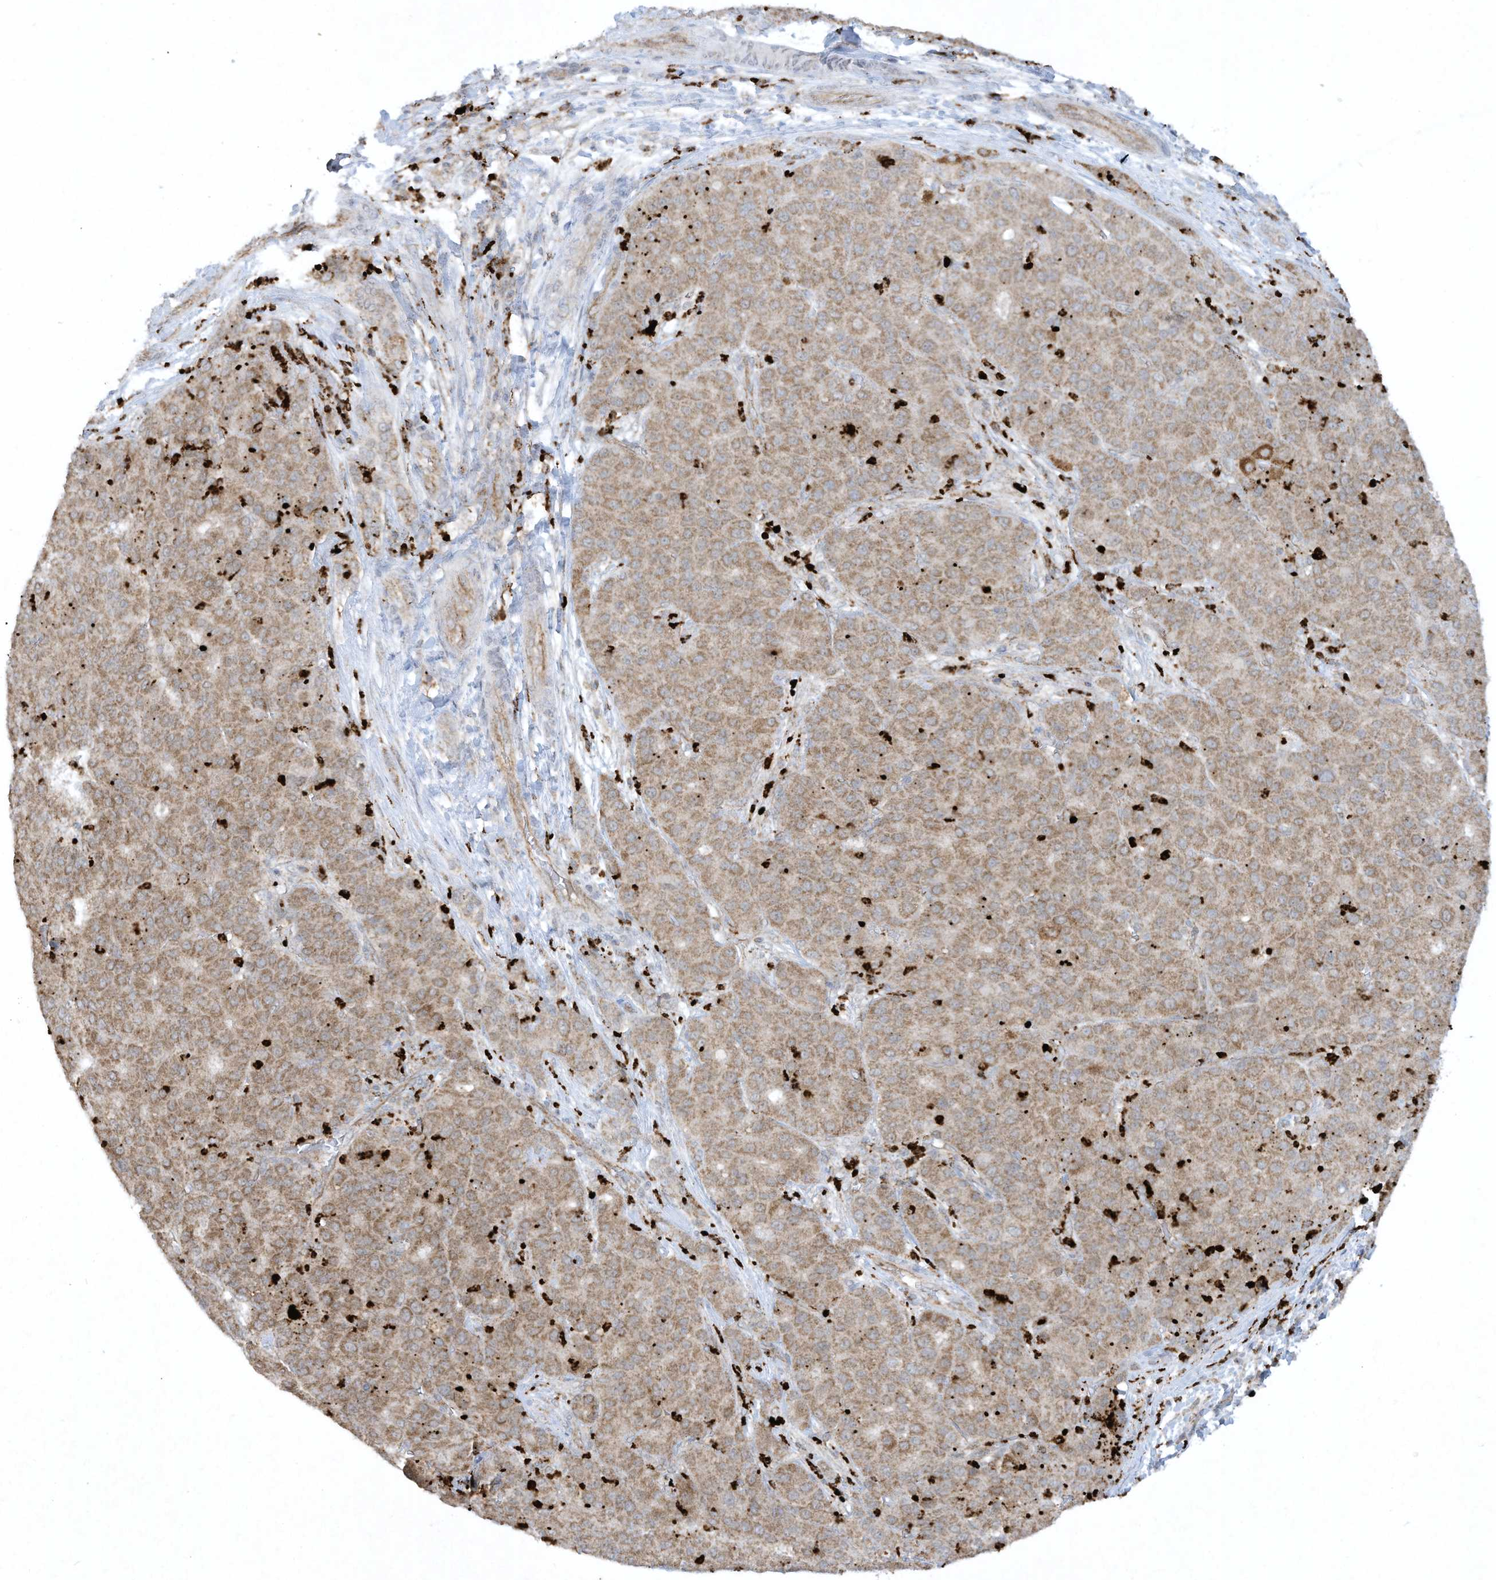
{"staining": {"intensity": "moderate", "quantity": ">75%", "location": "cytoplasmic/membranous"}, "tissue": "liver cancer", "cell_type": "Tumor cells", "image_type": "cancer", "snomed": [{"axis": "morphology", "description": "Carcinoma, Hepatocellular, NOS"}, {"axis": "topography", "description": "Liver"}], "caption": "Approximately >75% of tumor cells in hepatocellular carcinoma (liver) show moderate cytoplasmic/membranous protein positivity as visualized by brown immunohistochemical staining.", "gene": "CHRNA4", "patient": {"sex": "male", "age": 65}}